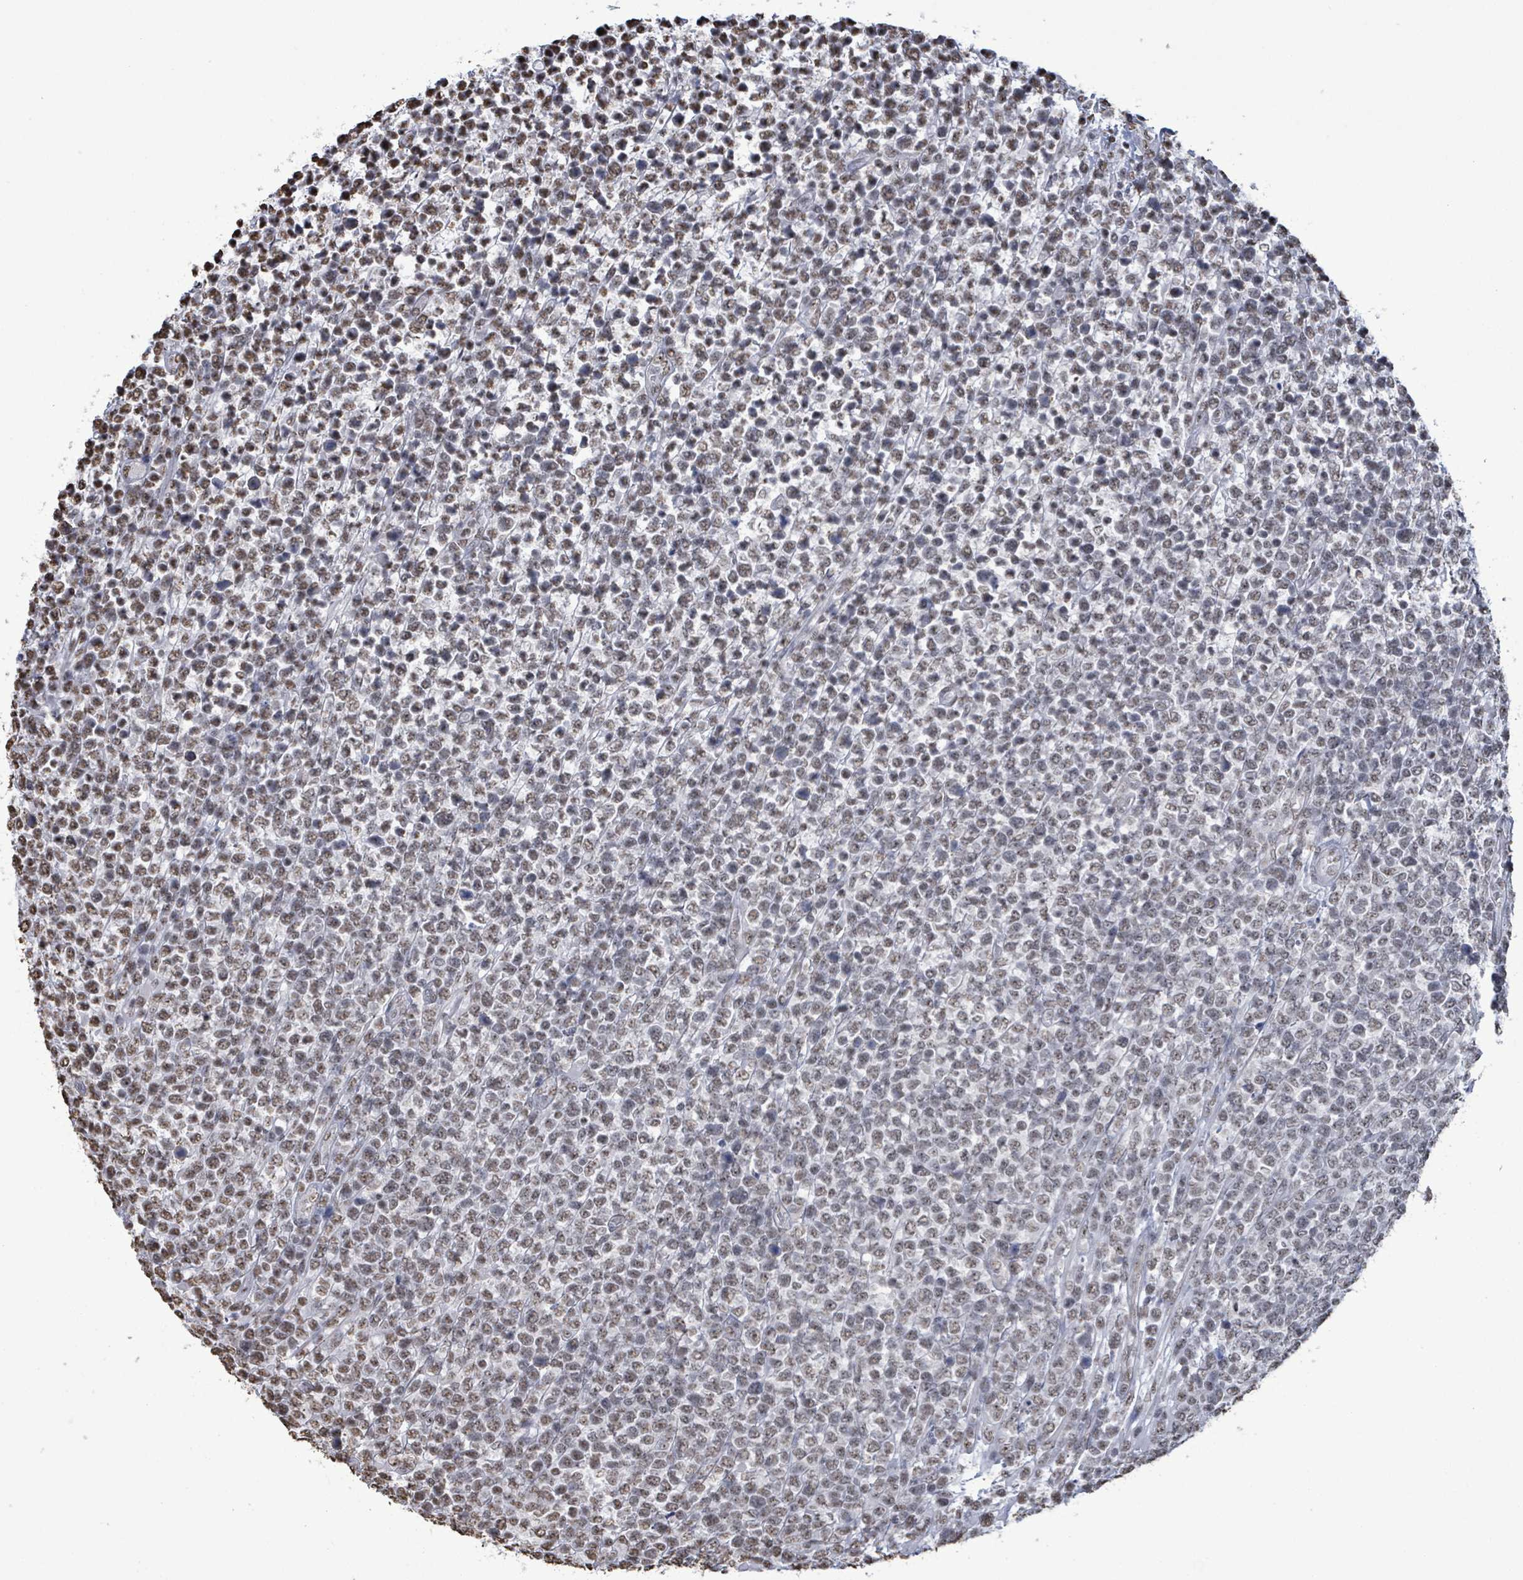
{"staining": {"intensity": "weak", "quantity": ">75%", "location": "nuclear"}, "tissue": "lymphoma", "cell_type": "Tumor cells", "image_type": "cancer", "snomed": [{"axis": "morphology", "description": "Malignant lymphoma, non-Hodgkin's type, High grade"}, {"axis": "topography", "description": "Soft tissue"}], "caption": "Malignant lymphoma, non-Hodgkin's type (high-grade) stained with immunohistochemistry (IHC) exhibits weak nuclear positivity in approximately >75% of tumor cells.", "gene": "SAMD14", "patient": {"sex": "female", "age": 56}}